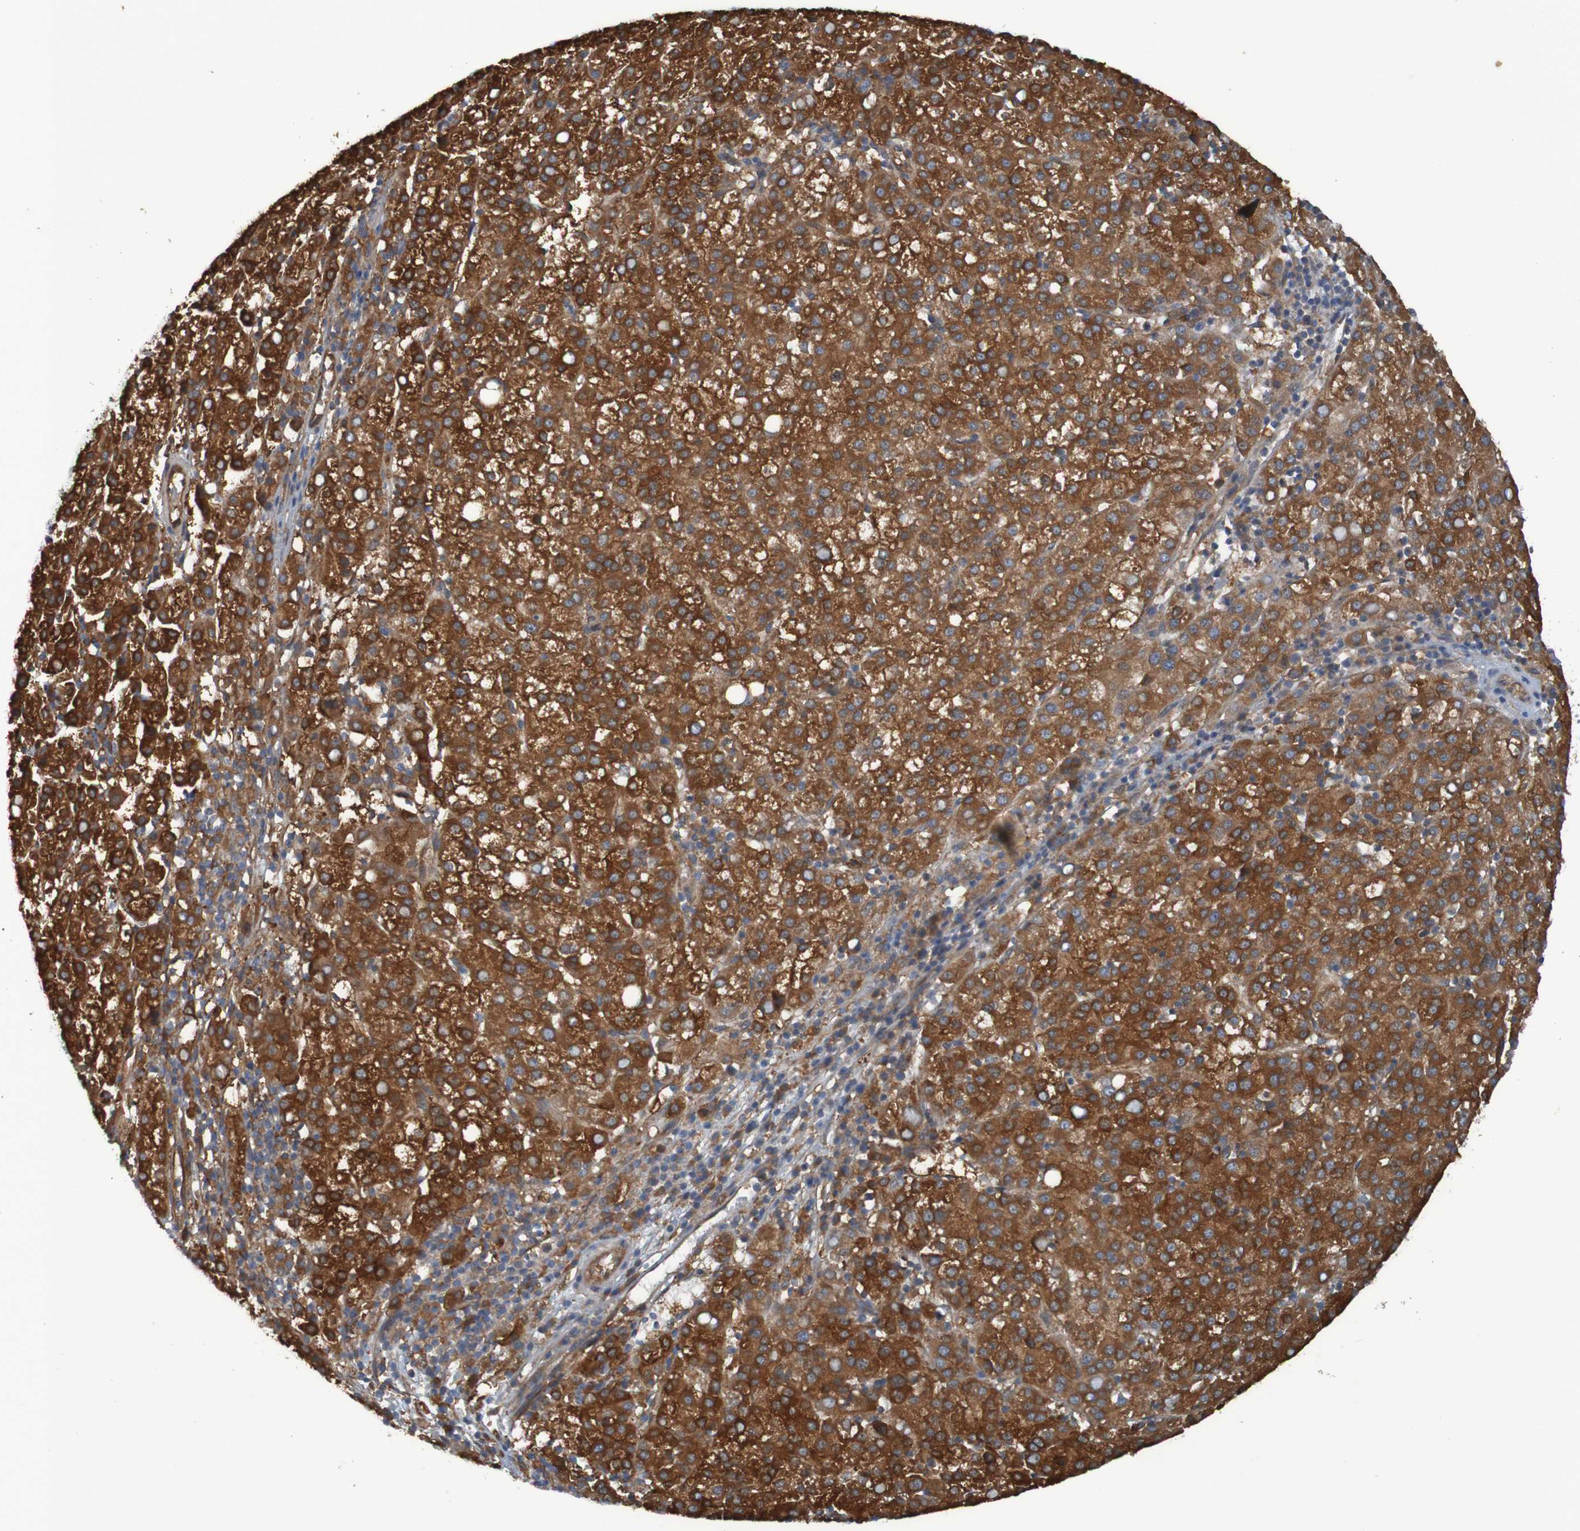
{"staining": {"intensity": "strong", "quantity": ">75%", "location": "cytoplasmic/membranous"}, "tissue": "liver cancer", "cell_type": "Tumor cells", "image_type": "cancer", "snomed": [{"axis": "morphology", "description": "Carcinoma, Hepatocellular, NOS"}, {"axis": "topography", "description": "Liver"}], "caption": "This image demonstrates immunohistochemistry staining of human liver hepatocellular carcinoma, with high strong cytoplasmic/membranous positivity in approximately >75% of tumor cells.", "gene": "DNAJC4", "patient": {"sex": "female", "age": 58}}